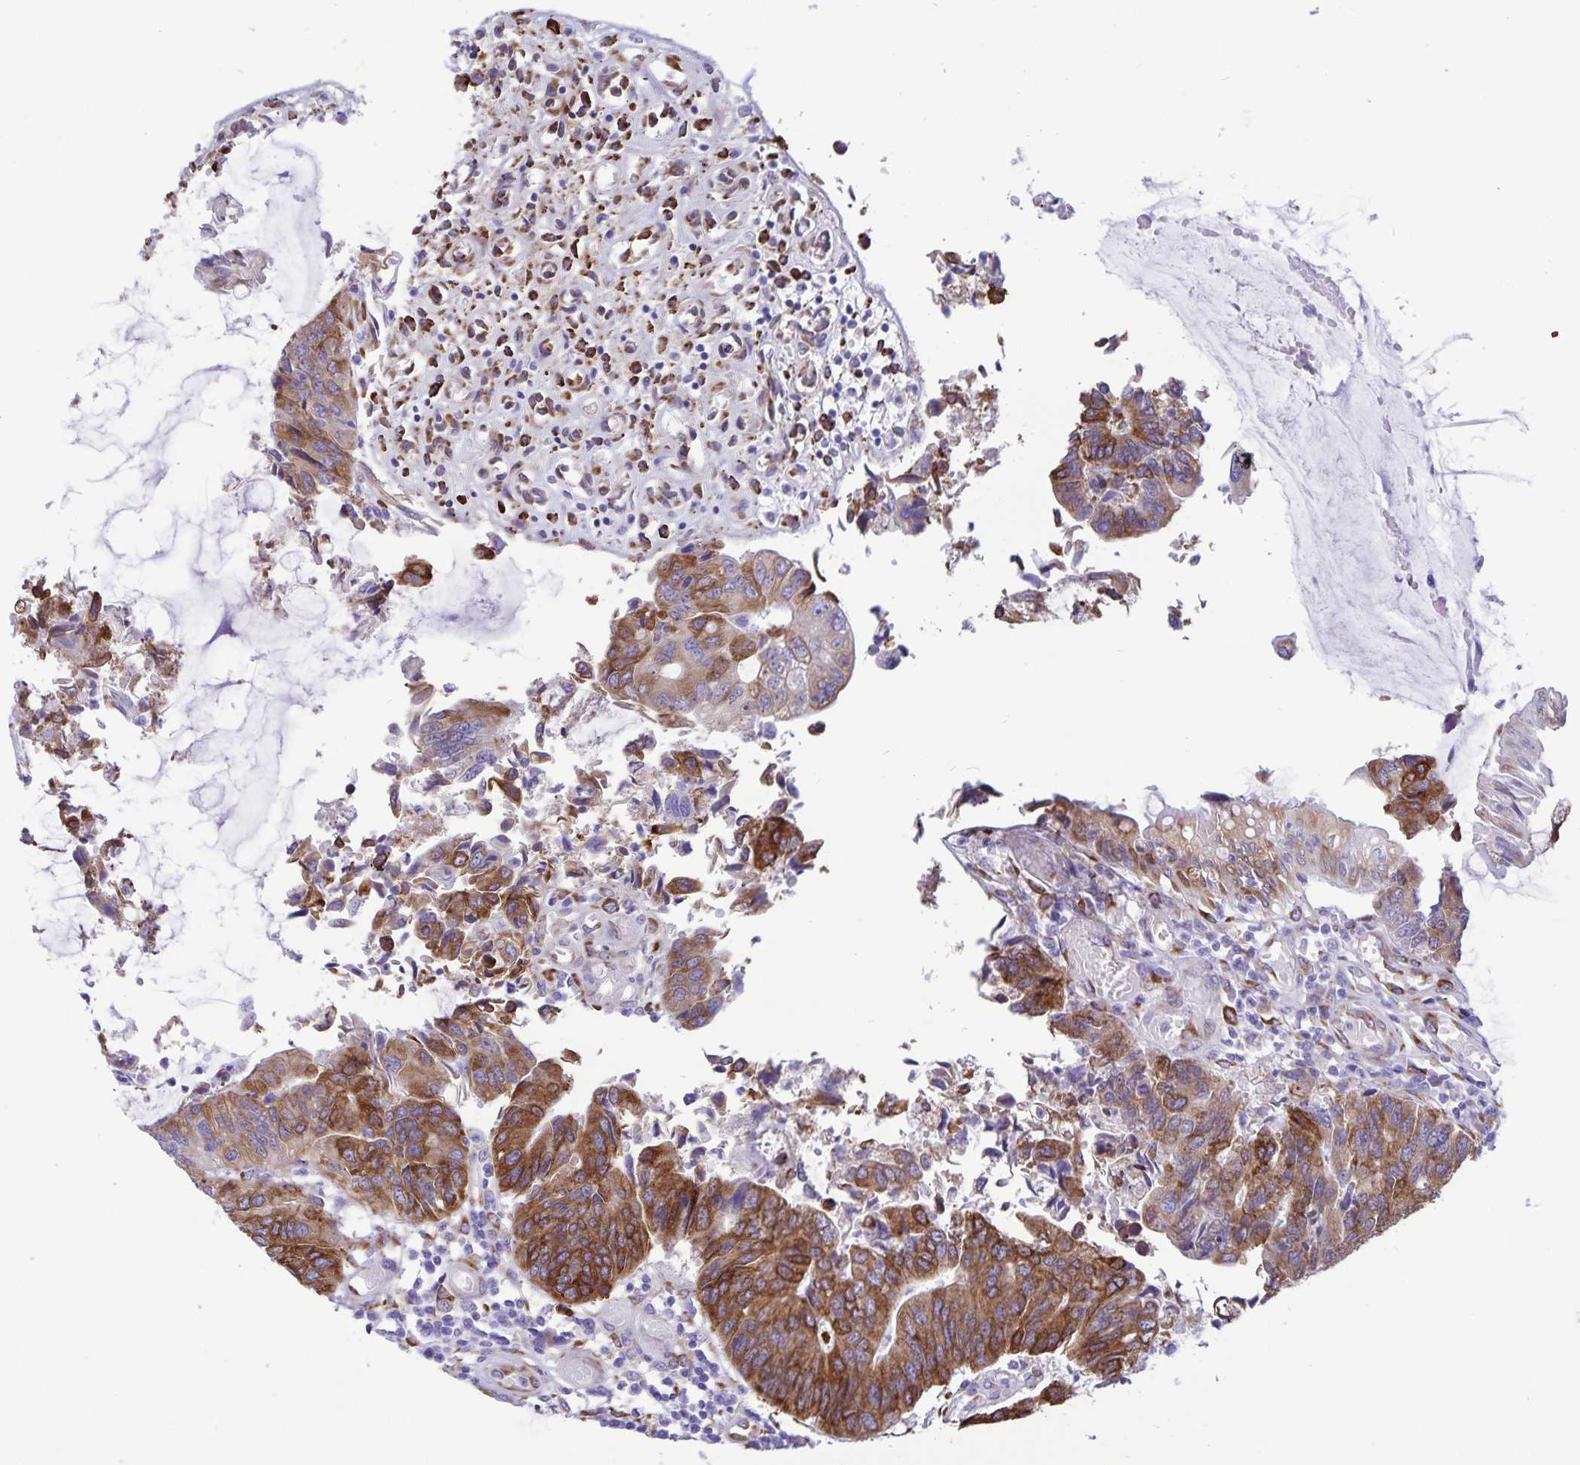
{"staining": {"intensity": "strong", "quantity": ">75%", "location": "cytoplasmic/membranous"}, "tissue": "colorectal cancer", "cell_type": "Tumor cells", "image_type": "cancer", "snomed": [{"axis": "morphology", "description": "Adenocarcinoma, NOS"}, {"axis": "topography", "description": "Colon"}], "caption": "This is an image of immunohistochemistry staining of colorectal cancer, which shows strong staining in the cytoplasmic/membranous of tumor cells.", "gene": "RCN1", "patient": {"sex": "female", "age": 67}}